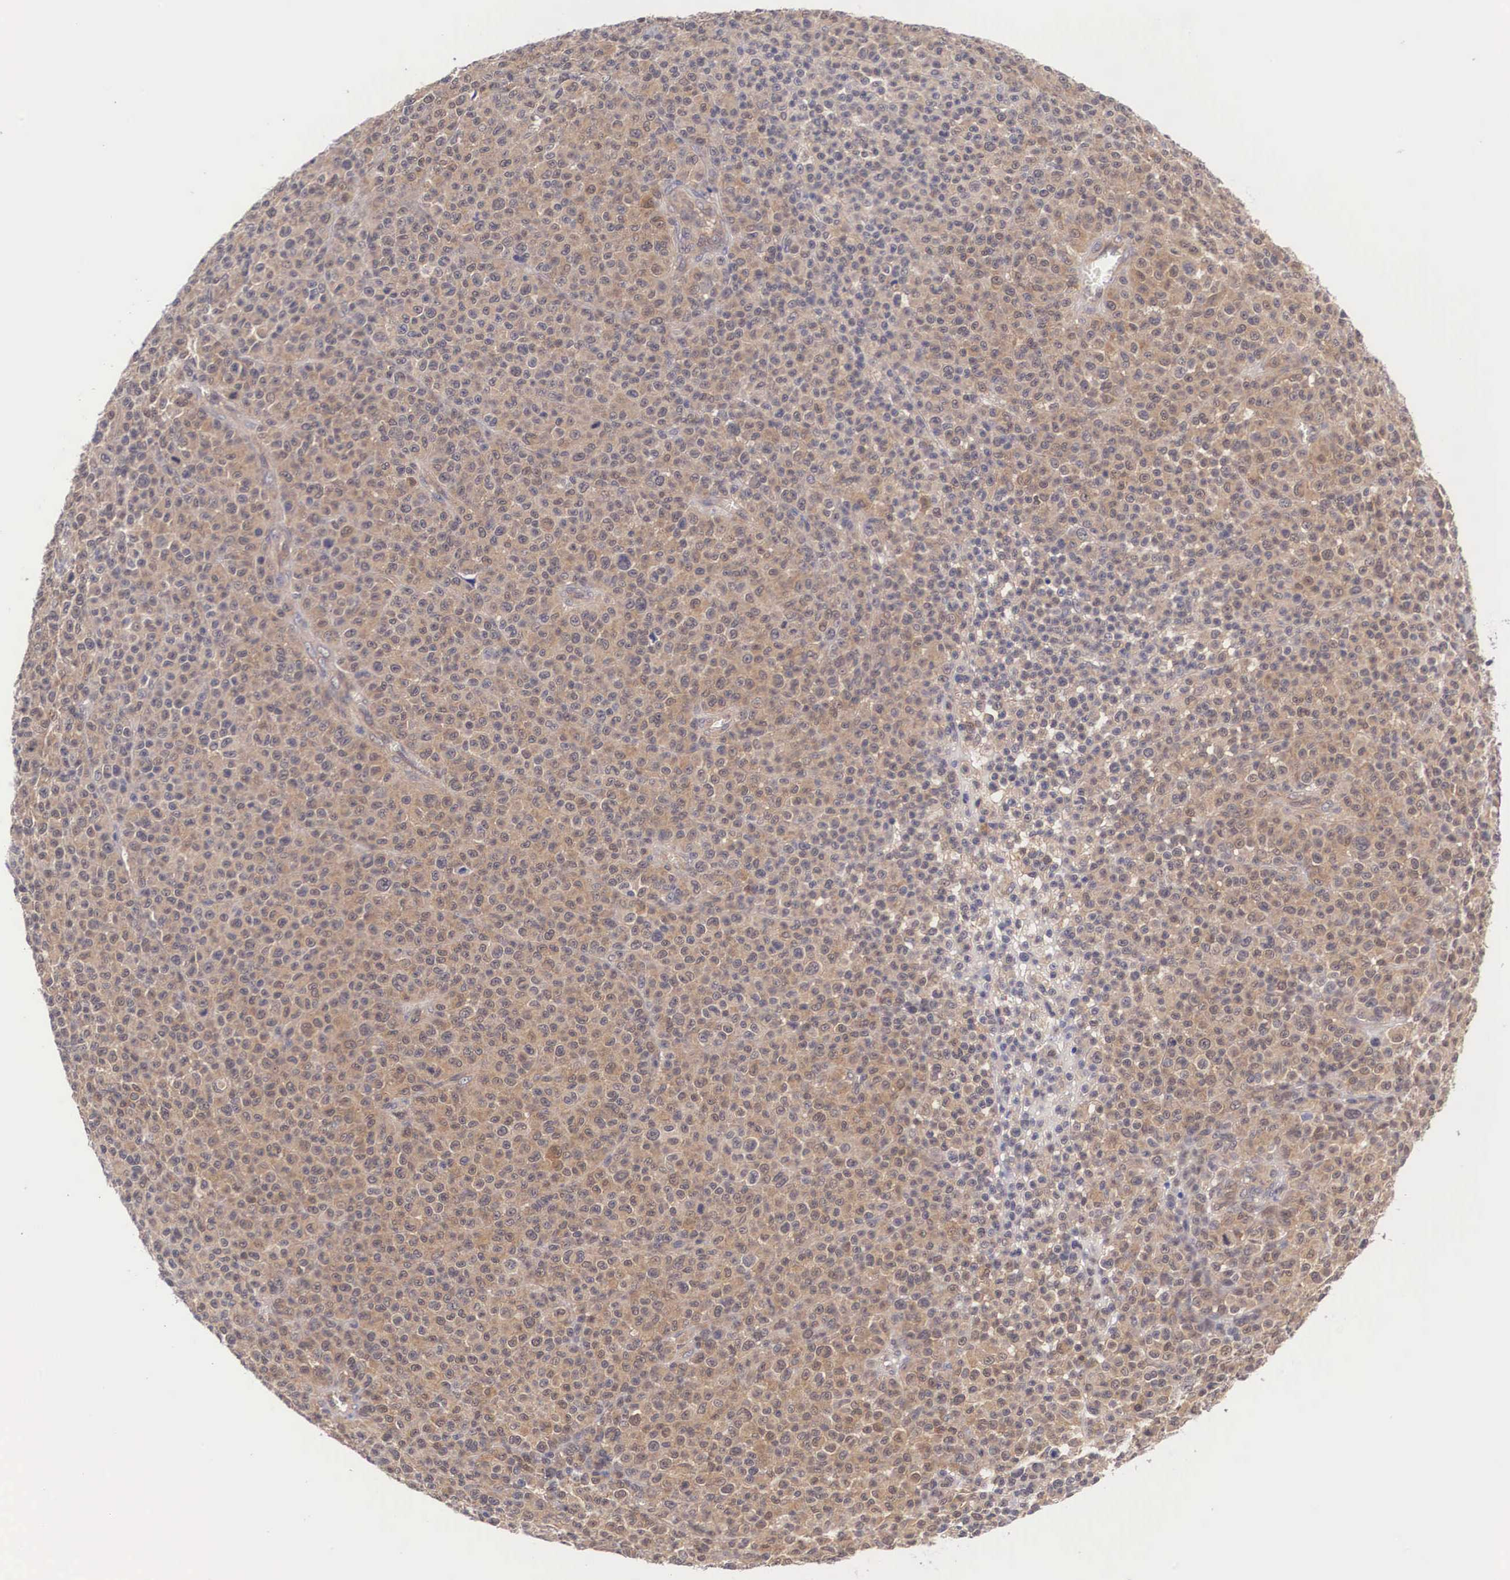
{"staining": {"intensity": "moderate", "quantity": ">75%", "location": "cytoplasmic/membranous"}, "tissue": "melanoma", "cell_type": "Tumor cells", "image_type": "cancer", "snomed": [{"axis": "morphology", "description": "Malignant melanoma, Metastatic site"}, {"axis": "topography", "description": "Skin"}], "caption": "Moderate cytoplasmic/membranous protein staining is appreciated in about >75% of tumor cells in melanoma.", "gene": "IGBP1", "patient": {"sex": "male", "age": 32}}